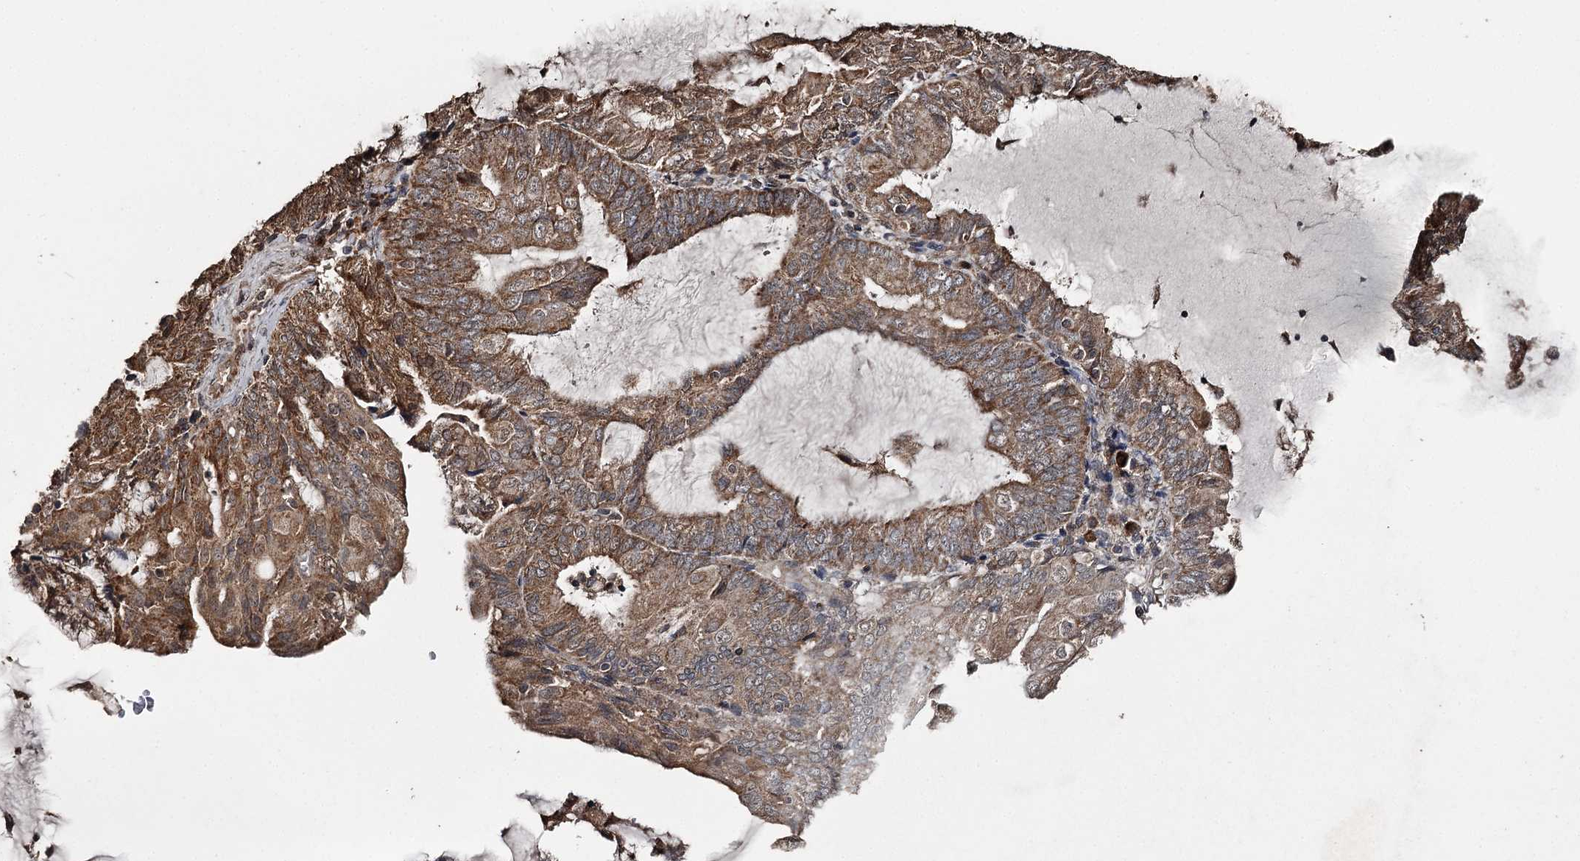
{"staining": {"intensity": "strong", "quantity": ">75%", "location": "cytoplasmic/membranous"}, "tissue": "endometrial cancer", "cell_type": "Tumor cells", "image_type": "cancer", "snomed": [{"axis": "morphology", "description": "Adenocarcinoma, NOS"}, {"axis": "topography", "description": "Endometrium"}], "caption": "Endometrial cancer (adenocarcinoma) was stained to show a protein in brown. There is high levels of strong cytoplasmic/membranous staining in approximately >75% of tumor cells.", "gene": "WIPI1", "patient": {"sex": "female", "age": 81}}